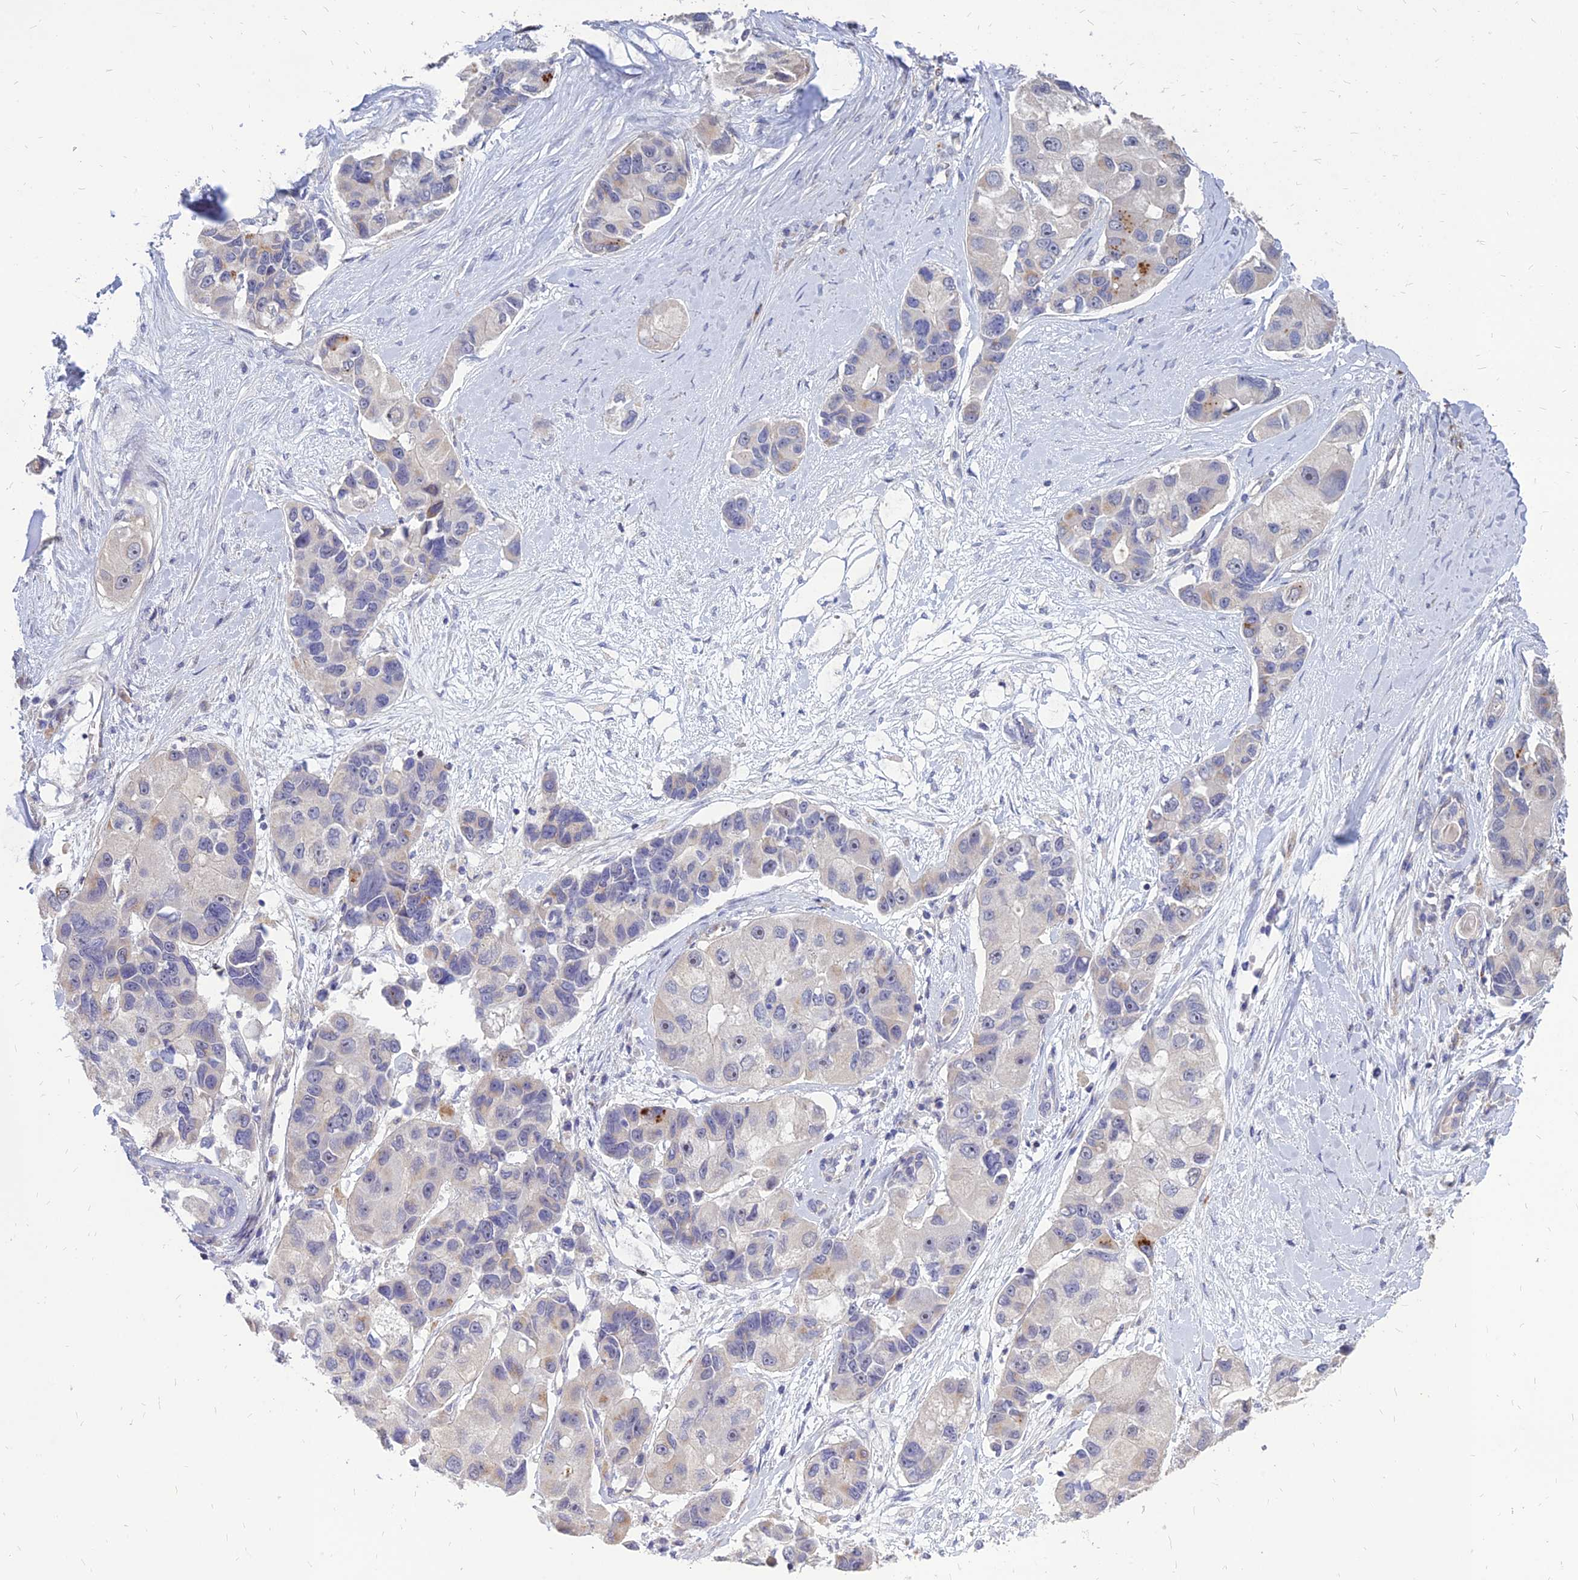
{"staining": {"intensity": "moderate", "quantity": "<25%", "location": "cytoplasmic/membranous"}, "tissue": "lung cancer", "cell_type": "Tumor cells", "image_type": "cancer", "snomed": [{"axis": "morphology", "description": "Adenocarcinoma, NOS"}, {"axis": "topography", "description": "Lung"}], "caption": "Adenocarcinoma (lung) was stained to show a protein in brown. There is low levels of moderate cytoplasmic/membranous staining in about <25% of tumor cells. (DAB IHC with brightfield microscopy, high magnification).", "gene": "ST3GAL6", "patient": {"sex": "female", "age": 54}}